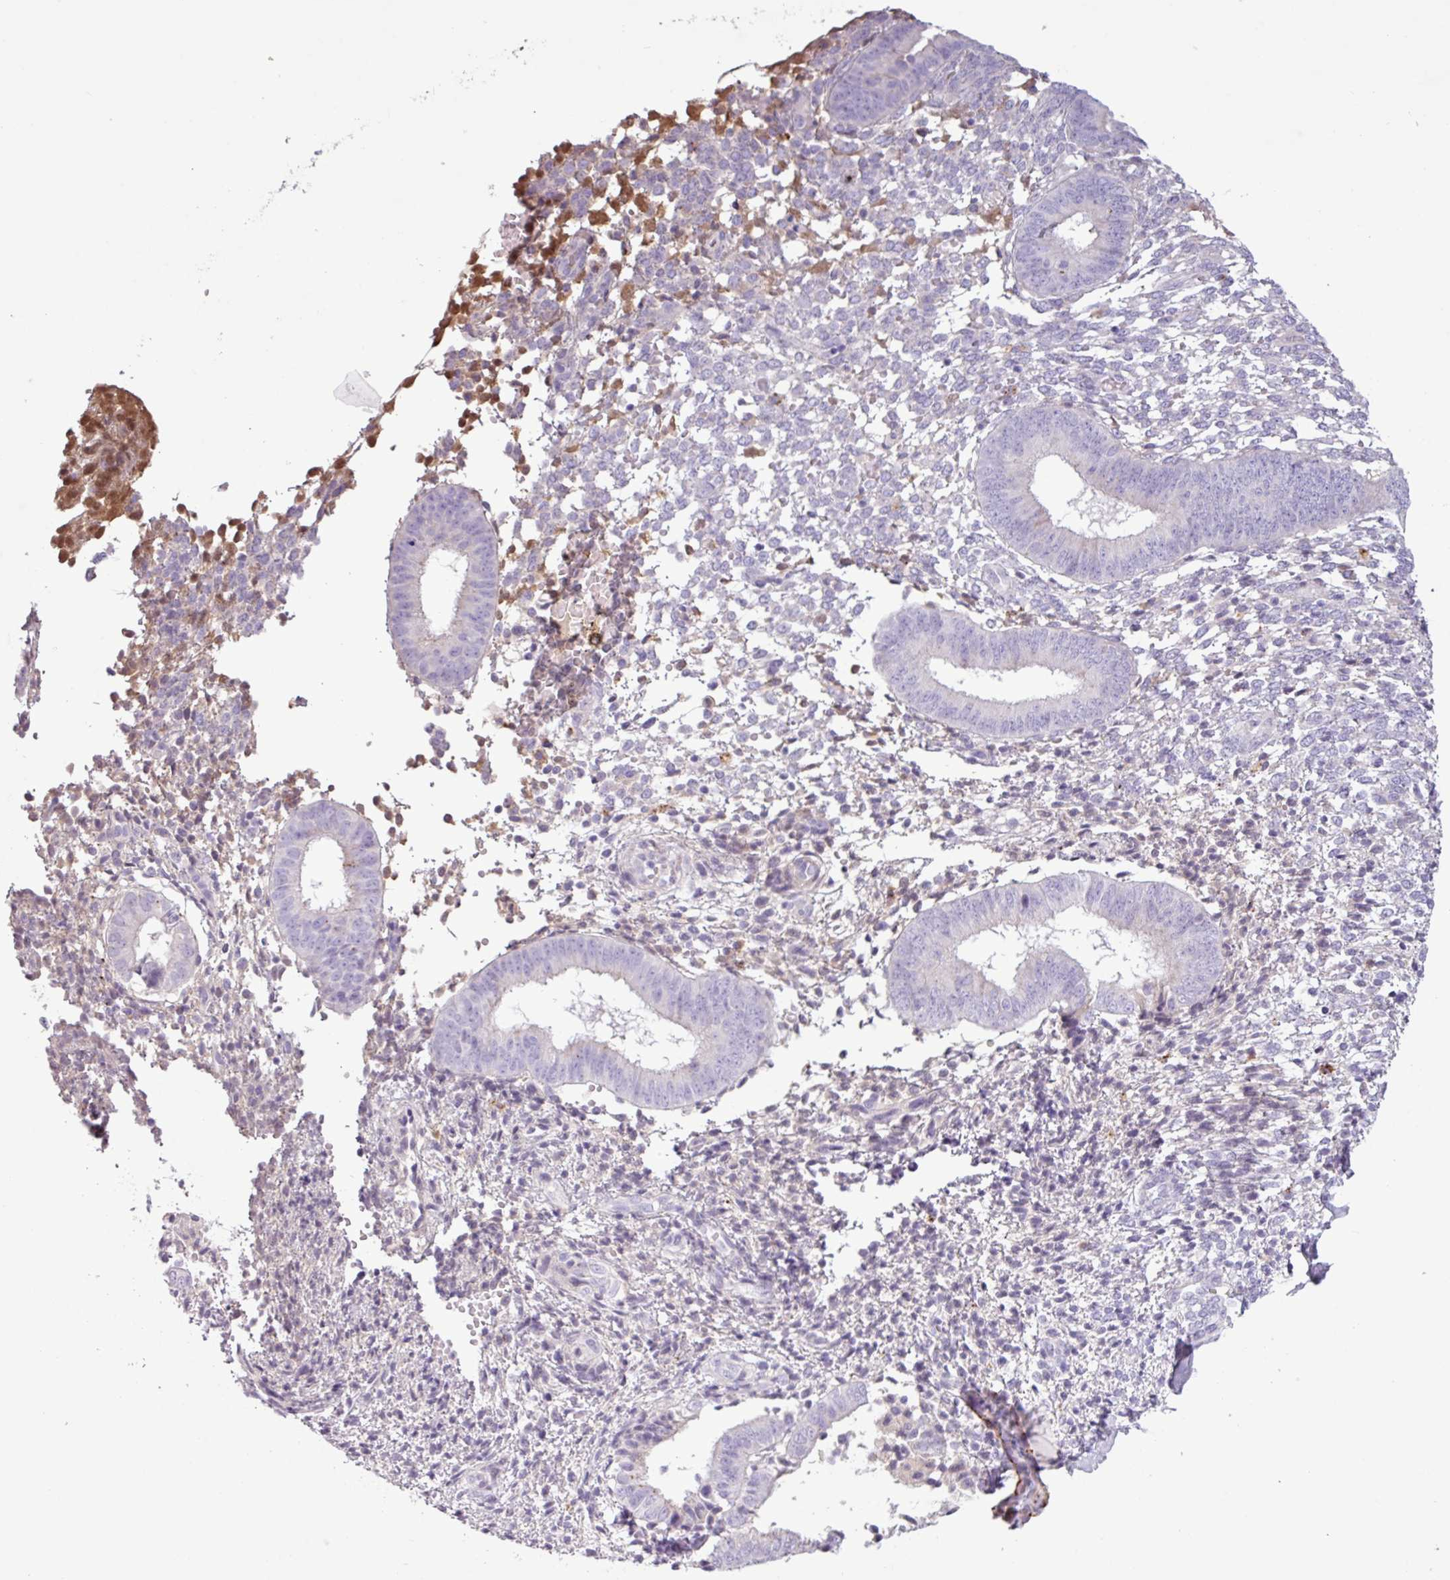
{"staining": {"intensity": "negative", "quantity": "none", "location": "none"}, "tissue": "endometrium", "cell_type": "Cells in endometrial stroma", "image_type": "normal", "snomed": [{"axis": "morphology", "description": "Normal tissue, NOS"}, {"axis": "topography", "description": "Endometrium"}], "caption": "Immunohistochemistry (IHC) photomicrograph of normal endometrium stained for a protein (brown), which shows no staining in cells in endometrial stroma. The staining is performed using DAB brown chromogen with nuclei counter-stained in using hematoxylin.", "gene": "C4A", "patient": {"sex": "female", "age": 49}}